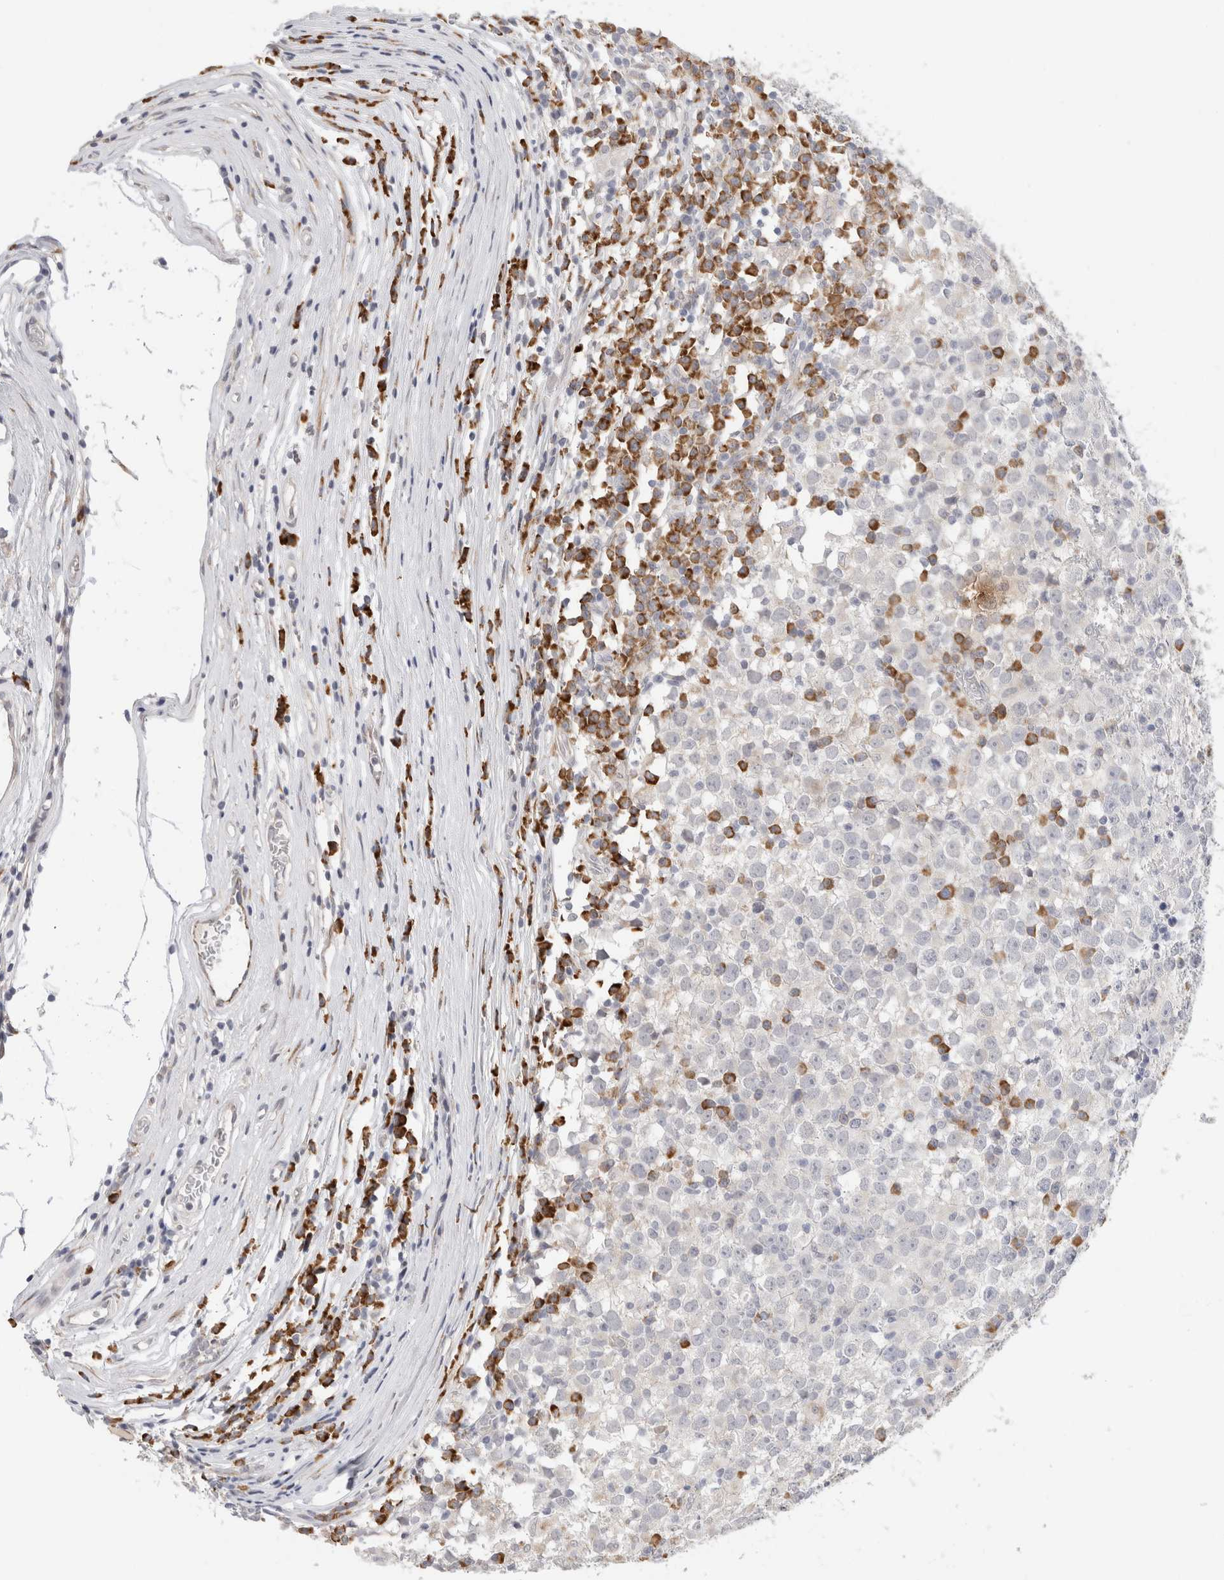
{"staining": {"intensity": "negative", "quantity": "none", "location": "none"}, "tissue": "testis cancer", "cell_type": "Tumor cells", "image_type": "cancer", "snomed": [{"axis": "morphology", "description": "Seminoma, NOS"}, {"axis": "topography", "description": "Testis"}], "caption": "Tumor cells are negative for brown protein staining in testis cancer.", "gene": "HDLBP", "patient": {"sex": "male", "age": 65}}